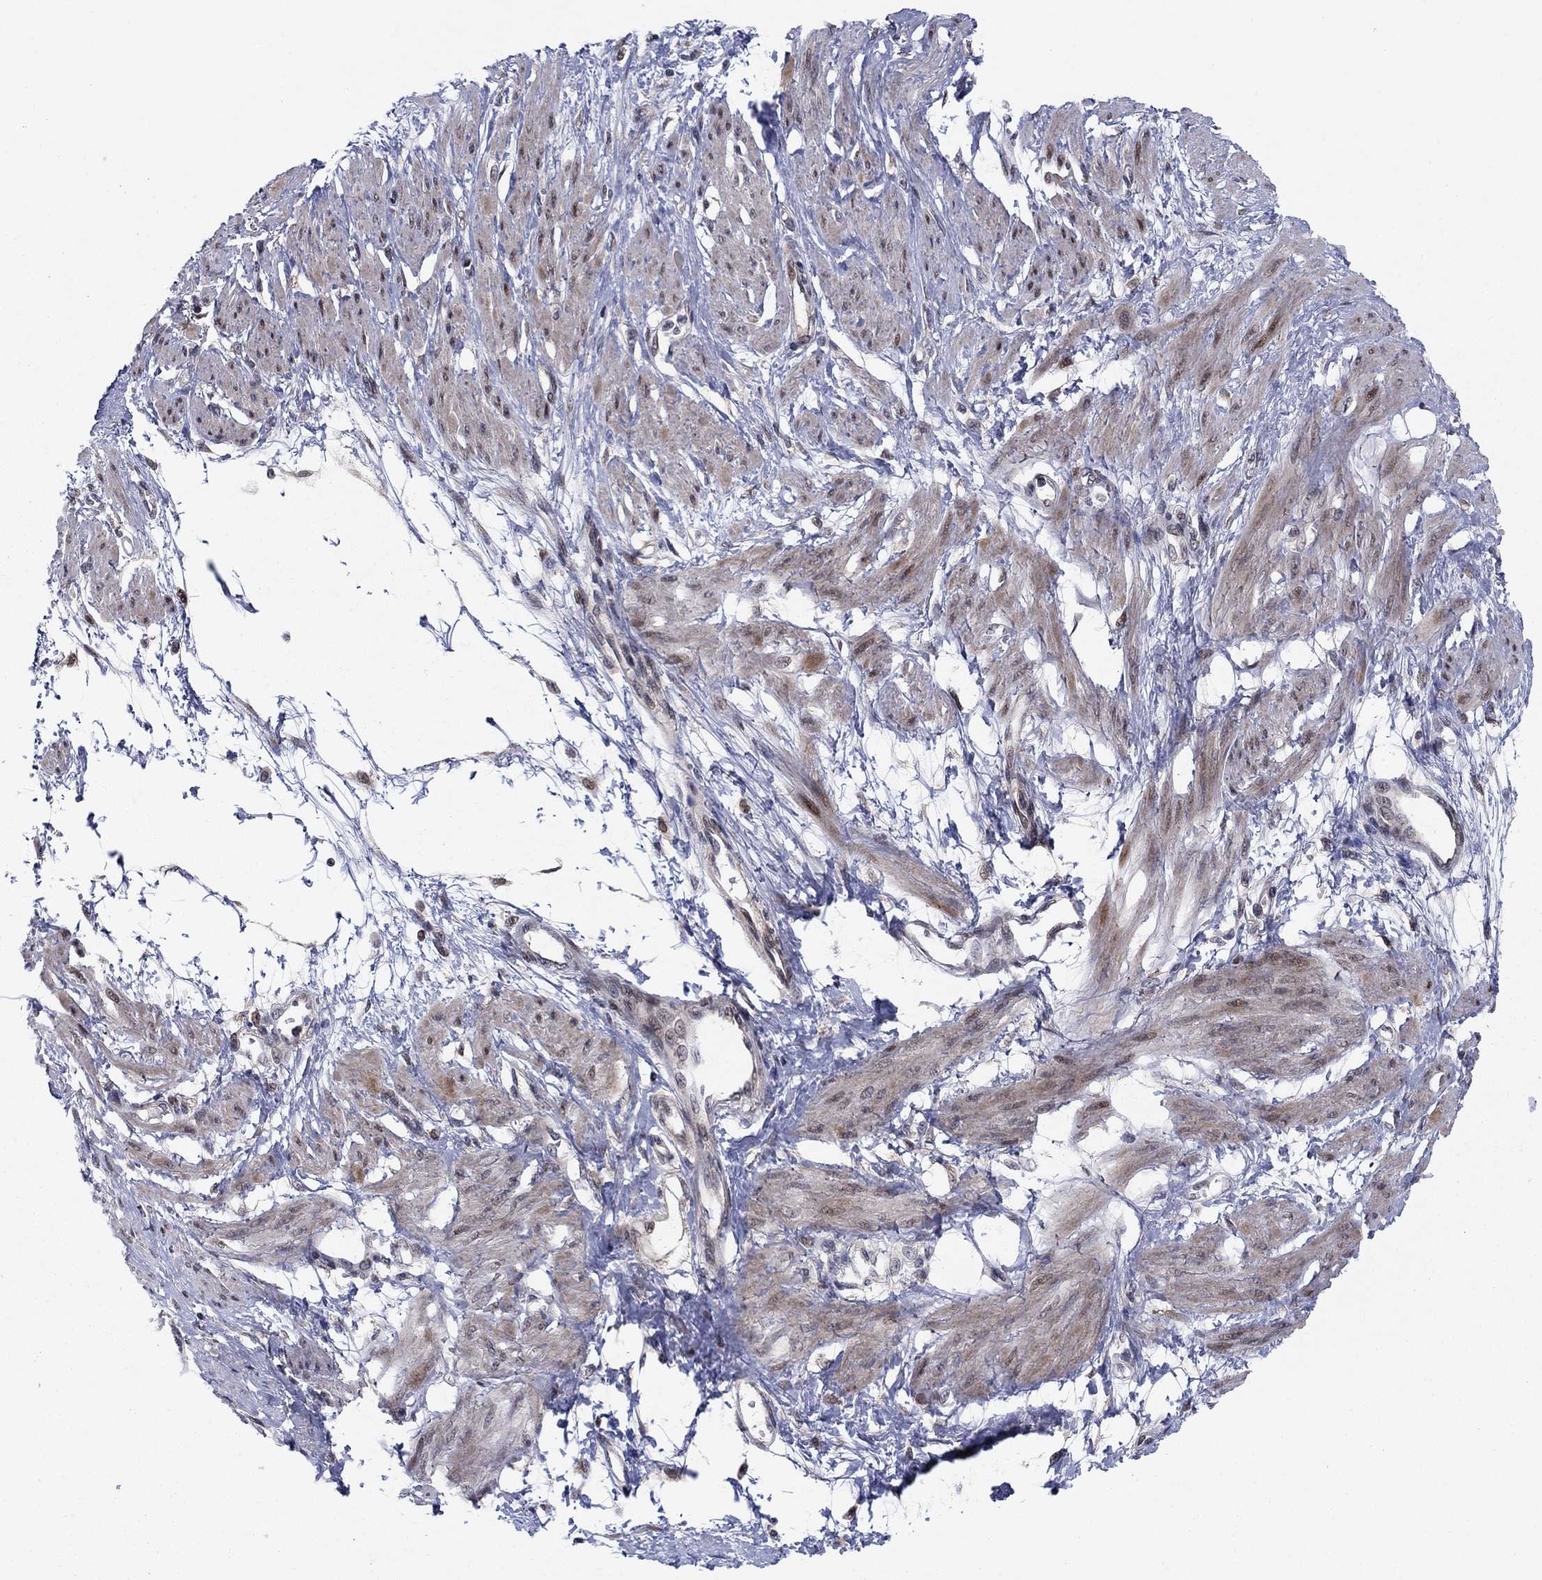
{"staining": {"intensity": "weak", "quantity": "25%-75%", "location": "cytoplasmic/membranous"}, "tissue": "smooth muscle", "cell_type": "Smooth muscle cells", "image_type": "normal", "snomed": [{"axis": "morphology", "description": "Normal tissue, NOS"}, {"axis": "topography", "description": "Smooth muscle"}, {"axis": "topography", "description": "Uterus"}], "caption": "Immunohistochemical staining of normal smooth muscle demonstrates weak cytoplasmic/membranous protein positivity in about 25%-75% of smooth muscle cells. The protein of interest is stained brown, and the nuclei are stained in blue (DAB (3,3'-diaminobenzidine) IHC with brightfield microscopy, high magnification).", "gene": "PSMC1", "patient": {"sex": "female", "age": 39}}